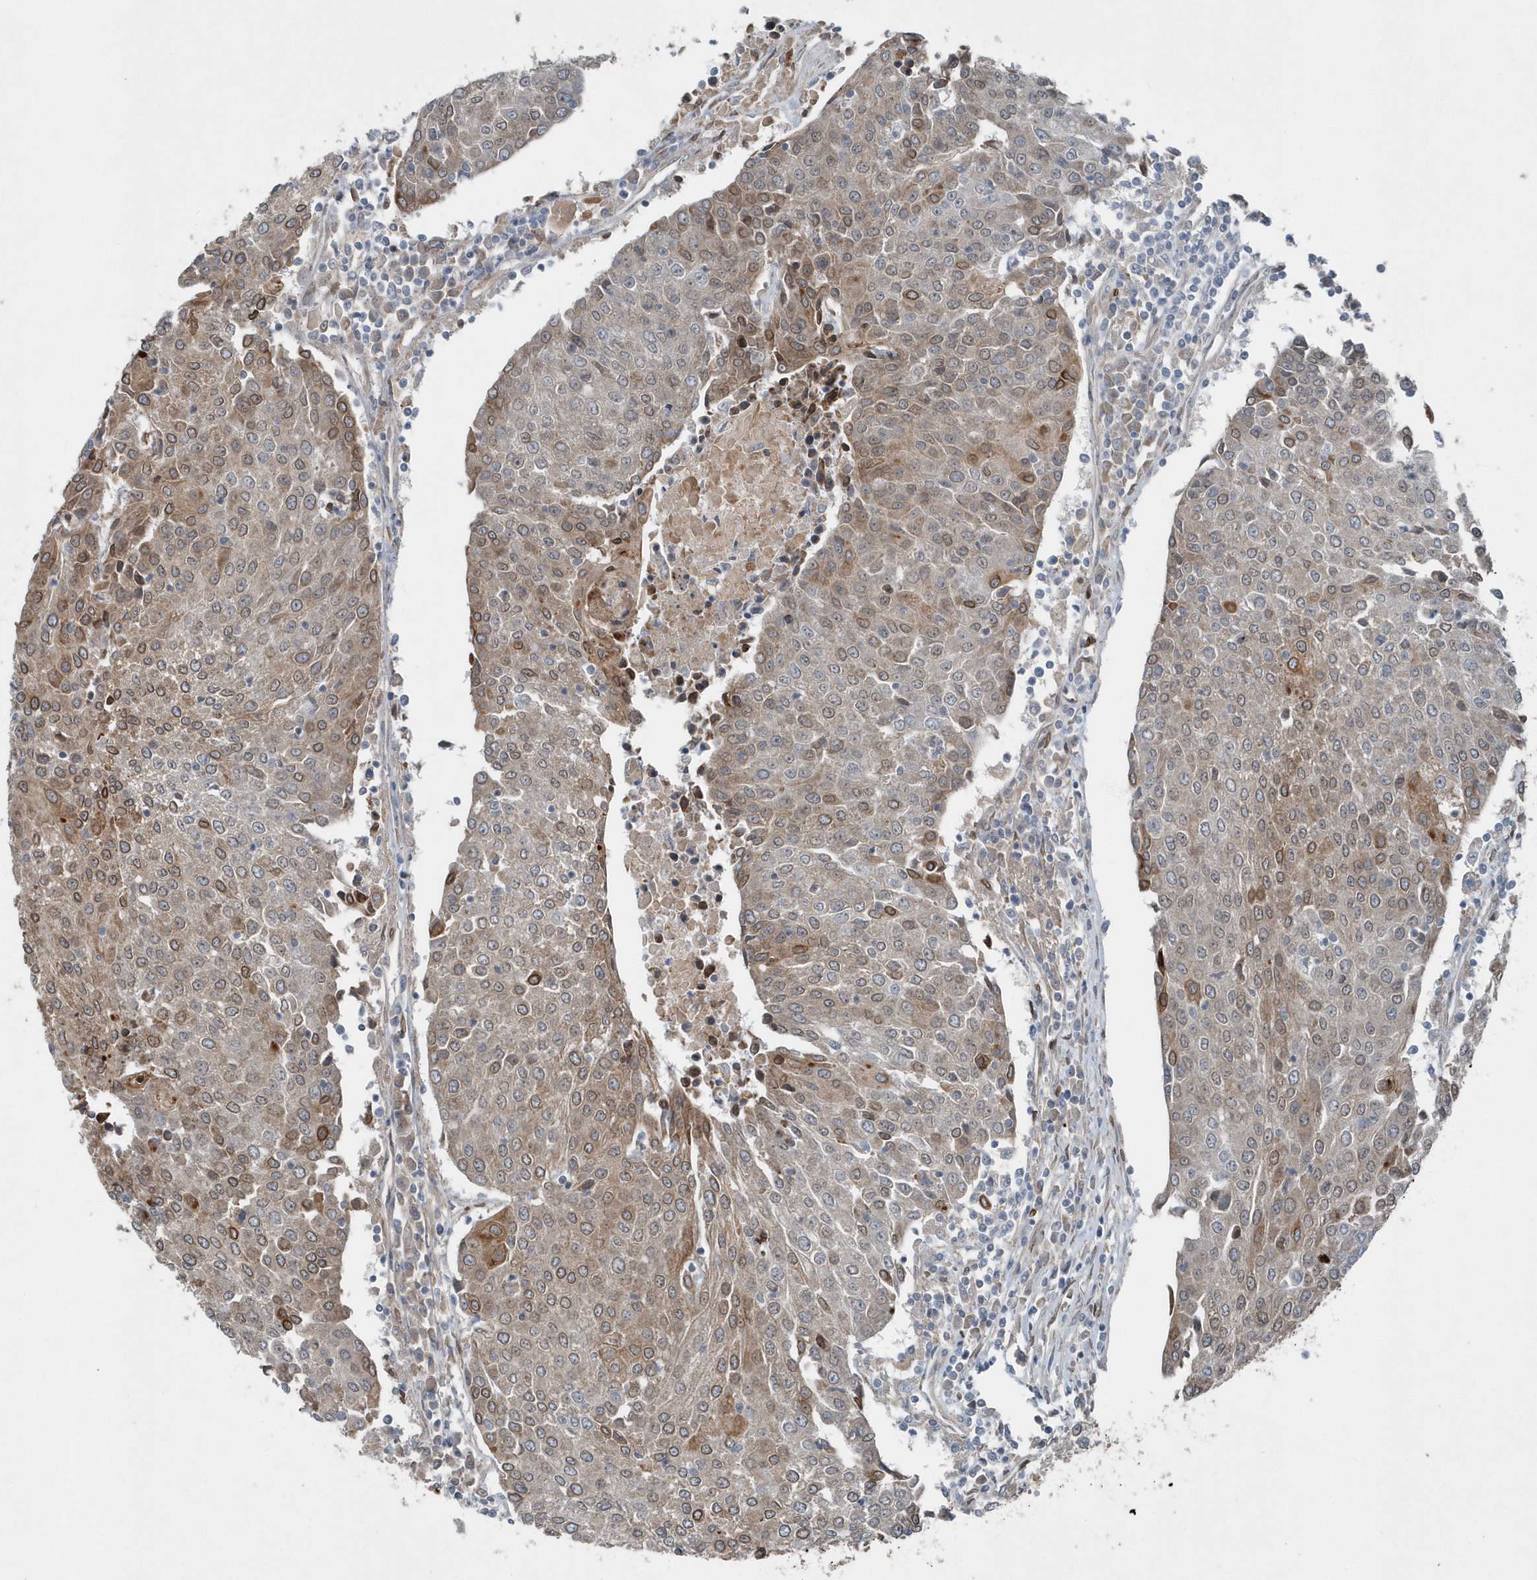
{"staining": {"intensity": "moderate", "quantity": "25%-75%", "location": "cytoplasmic/membranous"}, "tissue": "urothelial cancer", "cell_type": "Tumor cells", "image_type": "cancer", "snomed": [{"axis": "morphology", "description": "Urothelial carcinoma, High grade"}, {"axis": "topography", "description": "Urinary bladder"}], "caption": "Immunohistochemistry (IHC) (DAB) staining of urothelial cancer demonstrates moderate cytoplasmic/membranous protein expression in about 25%-75% of tumor cells. Using DAB (brown) and hematoxylin (blue) stains, captured at high magnification using brightfield microscopy.", "gene": "MCC", "patient": {"sex": "female", "age": 85}}